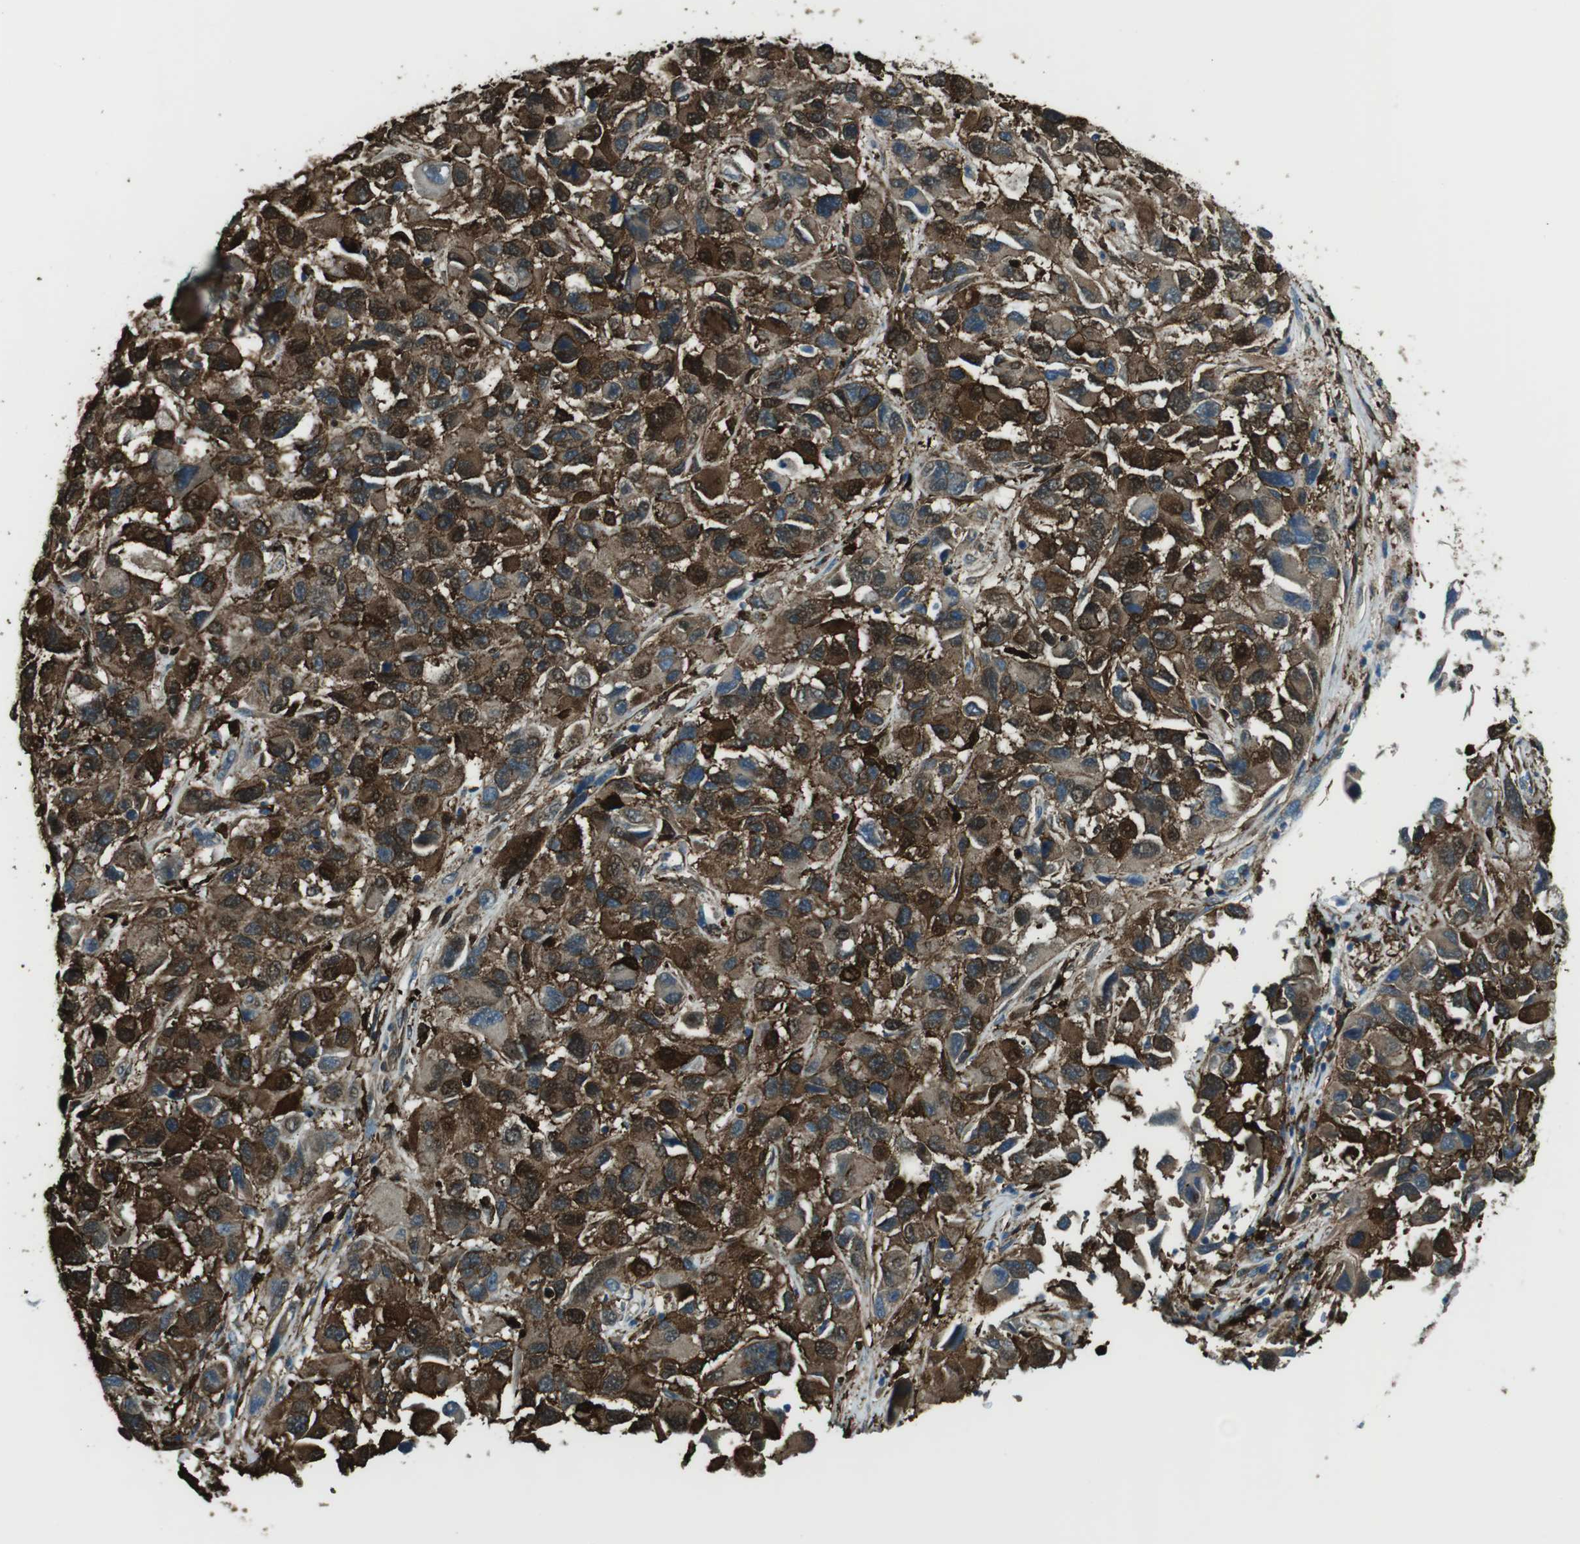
{"staining": {"intensity": "moderate", "quantity": "25%-75%", "location": "cytoplasmic/membranous"}, "tissue": "melanoma", "cell_type": "Tumor cells", "image_type": "cancer", "snomed": [{"axis": "morphology", "description": "Malignant melanoma, NOS"}, {"axis": "topography", "description": "Skin"}], "caption": "A micrograph of malignant melanoma stained for a protein displays moderate cytoplasmic/membranous brown staining in tumor cells.", "gene": "SFT2D1", "patient": {"sex": "male", "age": 53}}